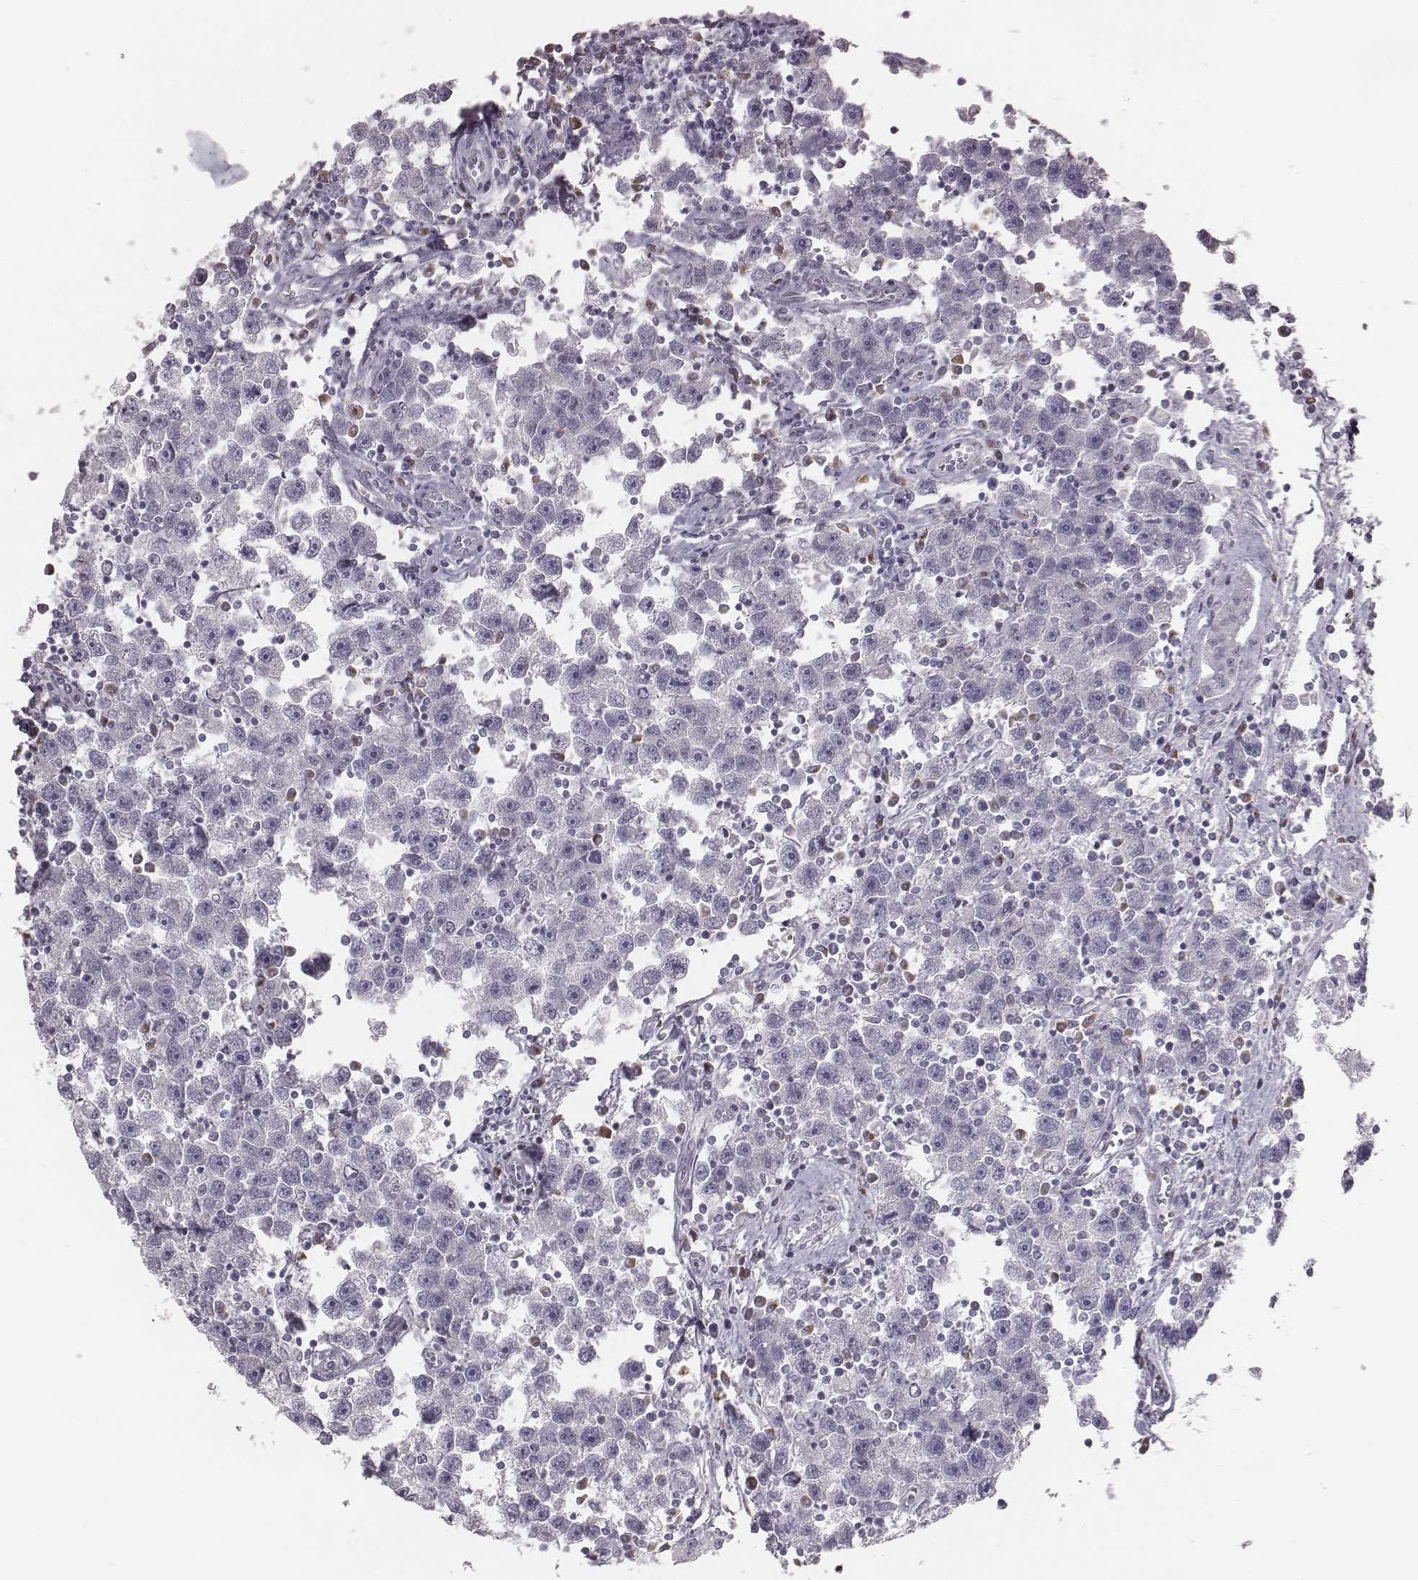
{"staining": {"intensity": "negative", "quantity": "none", "location": "none"}, "tissue": "testis cancer", "cell_type": "Tumor cells", "image_type": "cancer", "snomed": [{"axis": "morphology", "description": "Seminoma, NOS"}, {"axis": "topography", "description": "Testis"}], "caption": "The micrograph reveals no significant expression in tumor cells of seminoma (testis). Nuclei are stained in blue.", "gene": "C6orf58", "patient": {"sex": "male", "age": 30}}